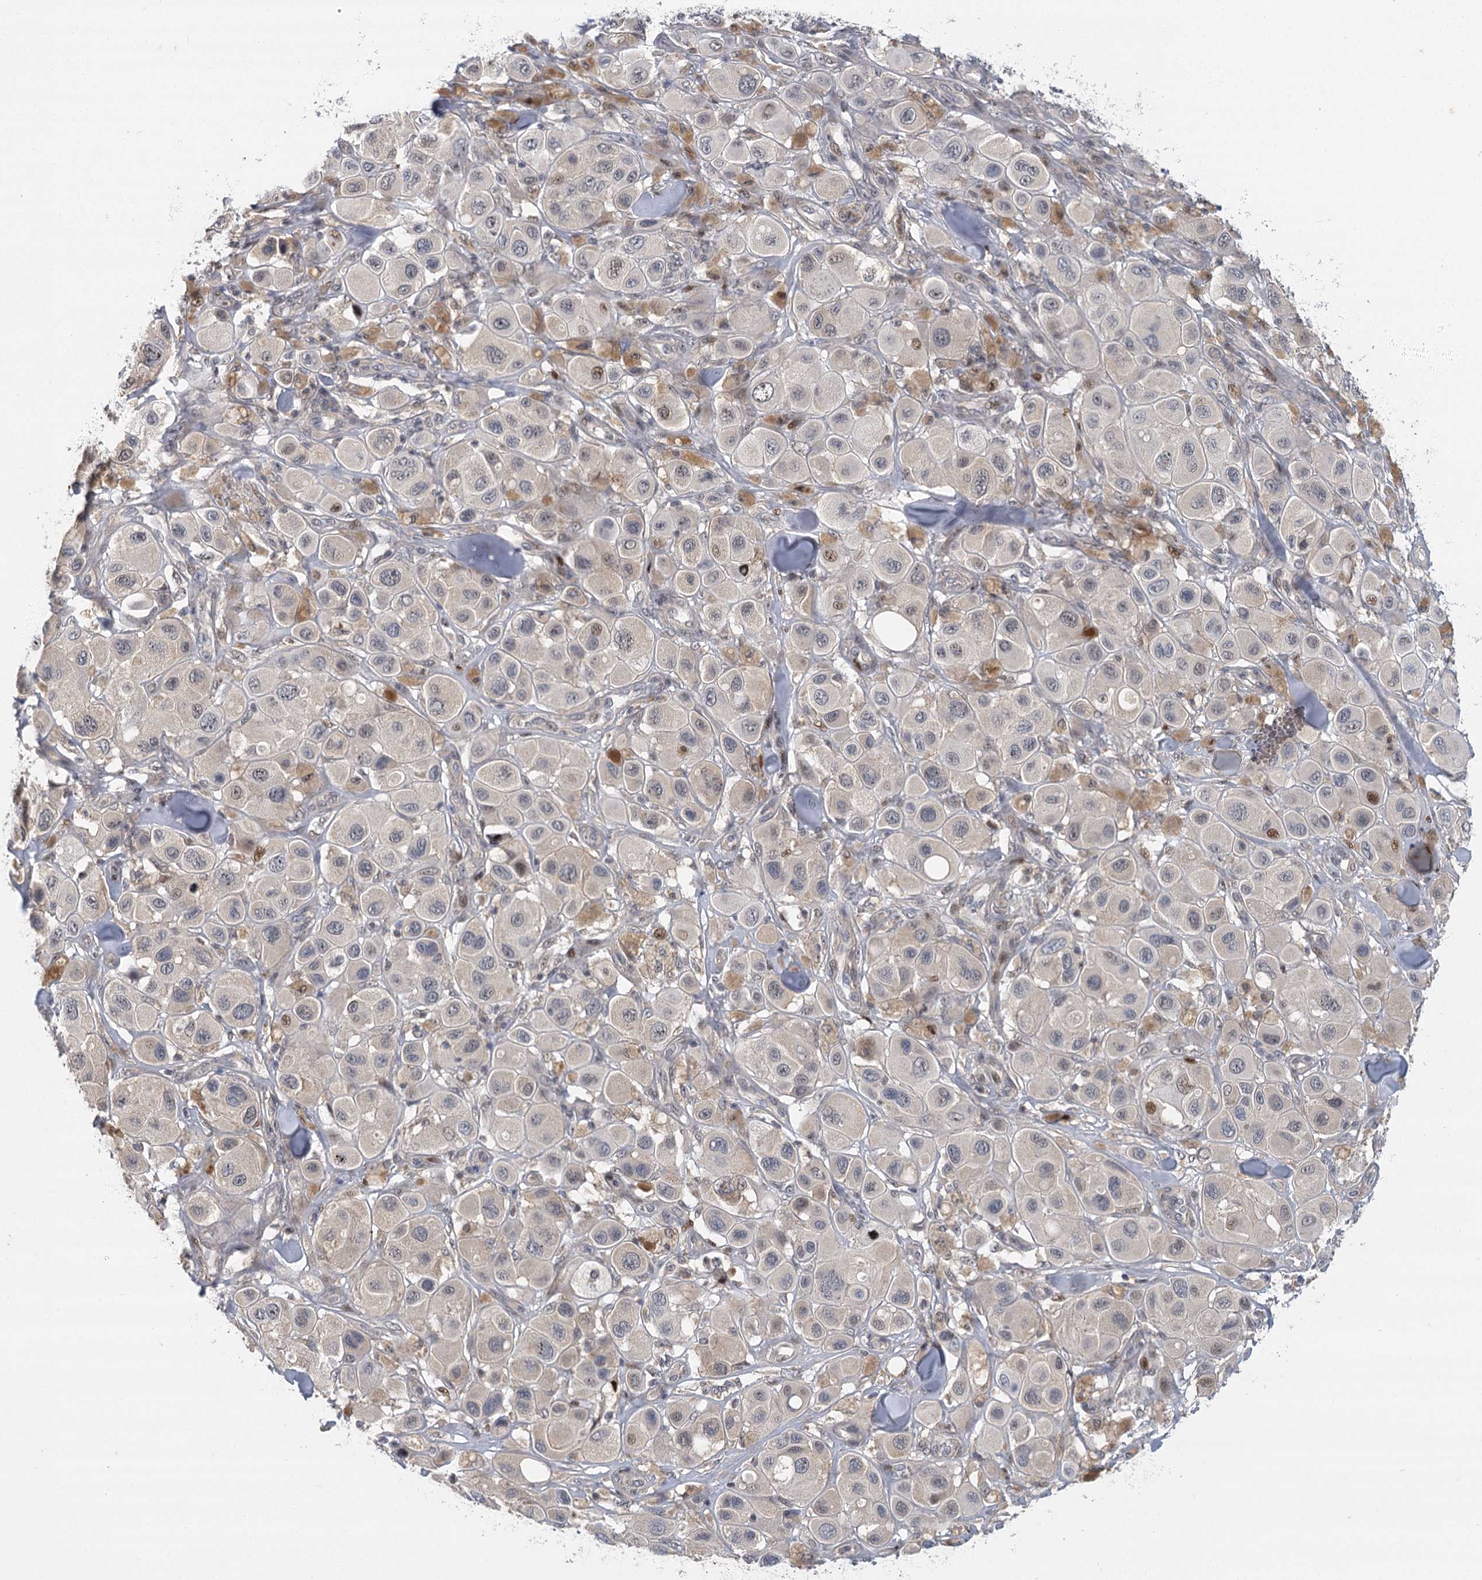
{"staining": {"intensity": "negative", "quantity": "none", "location": "none"}, "tissue": "melanoma", "cell_type": "Tumor cells", "image_type": "cancer", "snomed": [{"axis": "morphology", "description": "Malignant melanoma, Metastatic site"}, {"axis": "topography", "description": "Skin"}], "caption": "Micrograph shows no significant protein expression in tumor cells of malignant melanoma (metastatic site).", "gene": "IL11RA", "patient": {"sex": "male", "age": 41}}